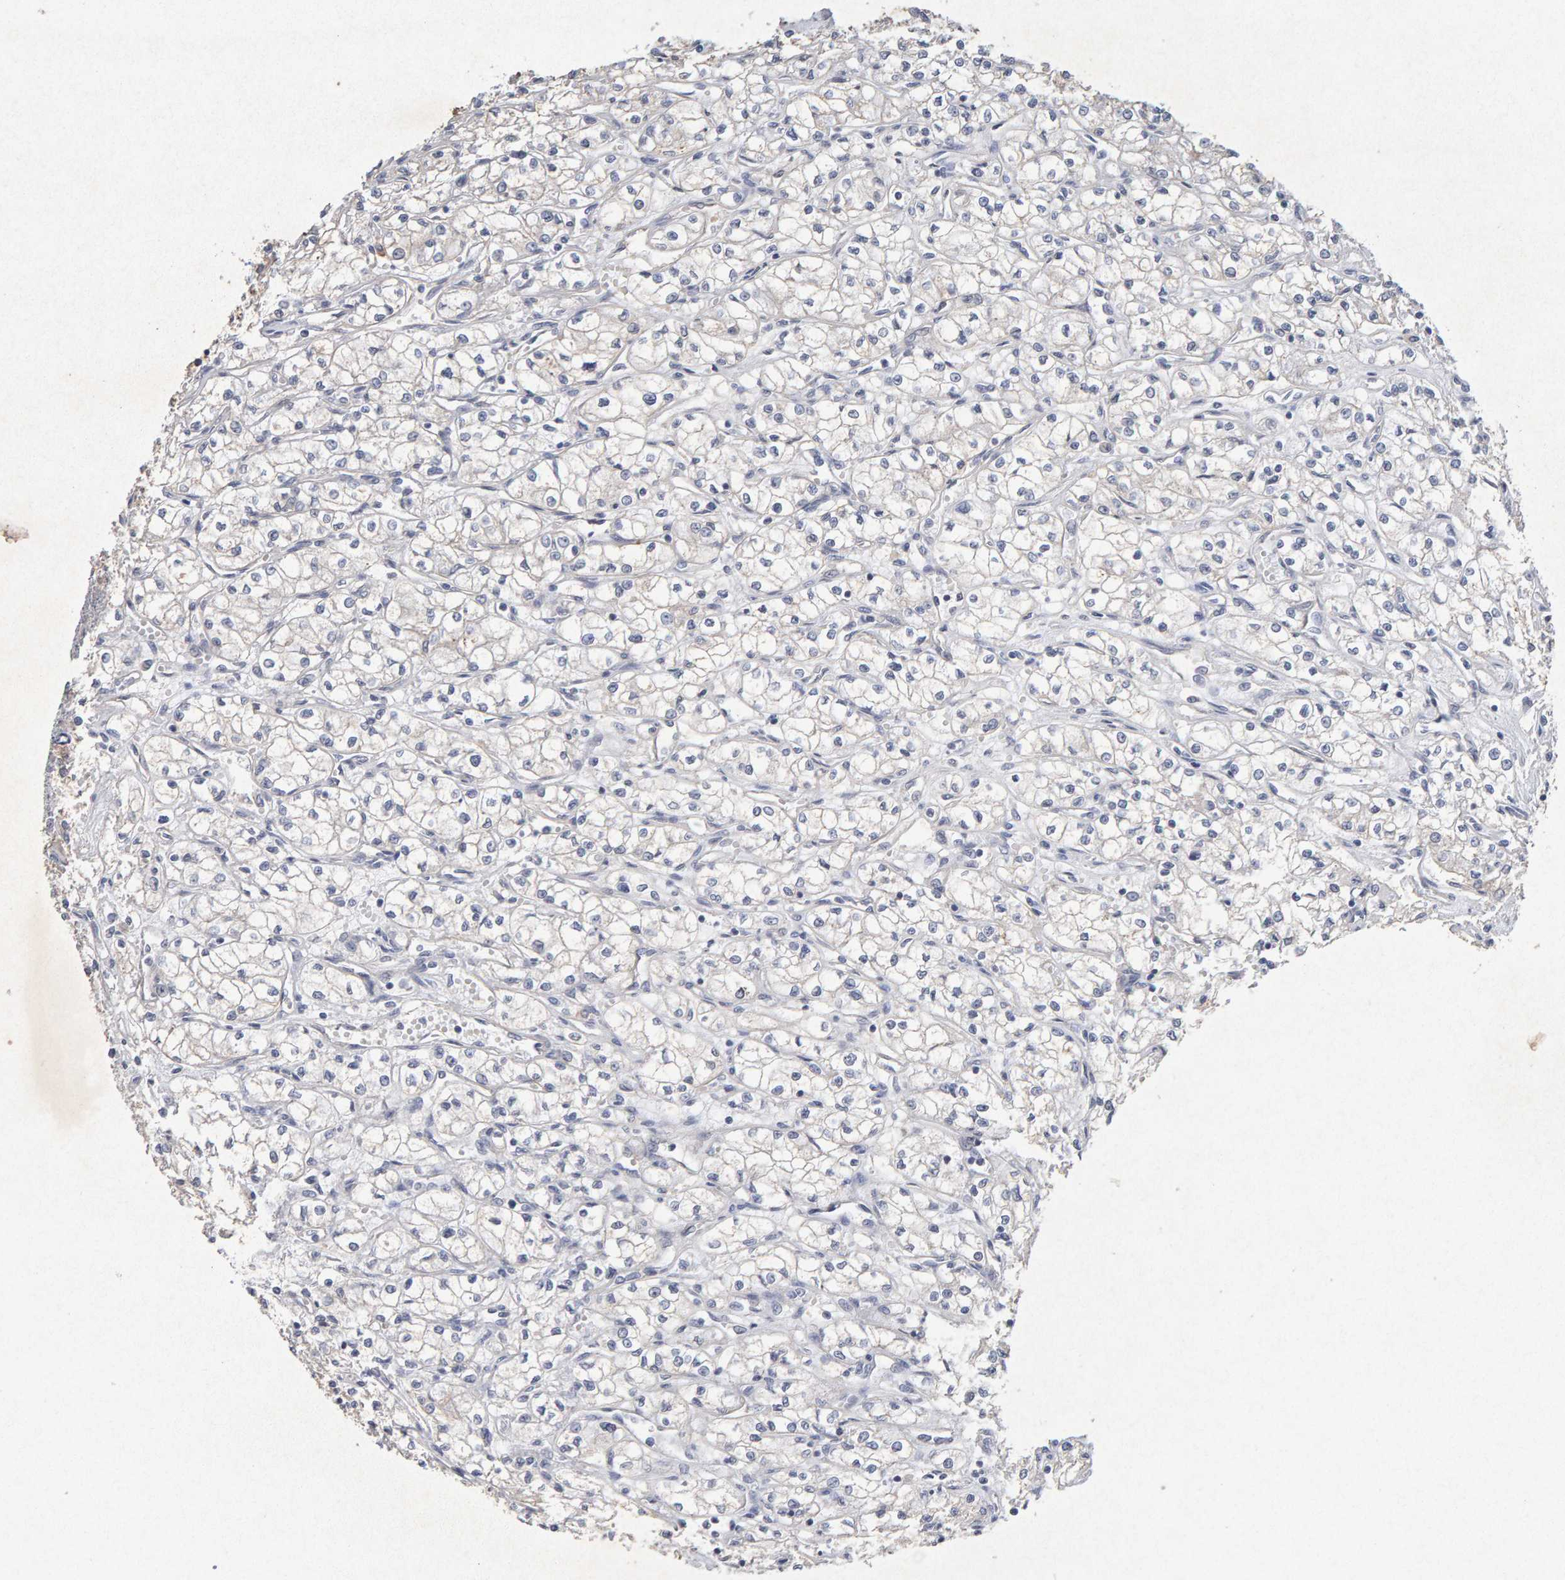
{"staining": {"intensity": "negative", "quantity": "none", "location": "none"}, "tissue": "renal cancer", "cell_type": "Tumor cells", "image_type": "cancer", "snomed": [{"axis": "morphology", "description": "Normal tissue, NOS"}, {"axis": "morphology", "description": "Adenocarcinoma, NOS"}, {"axis": "topography", "description": "Kidney"}], "caption": "Micrograph shows no significant protein positivity in tumor cells of renal cancer (adenocarcinoma).", "gene": "PTPRM", "patient": {"sex": "male", "age": 59}}